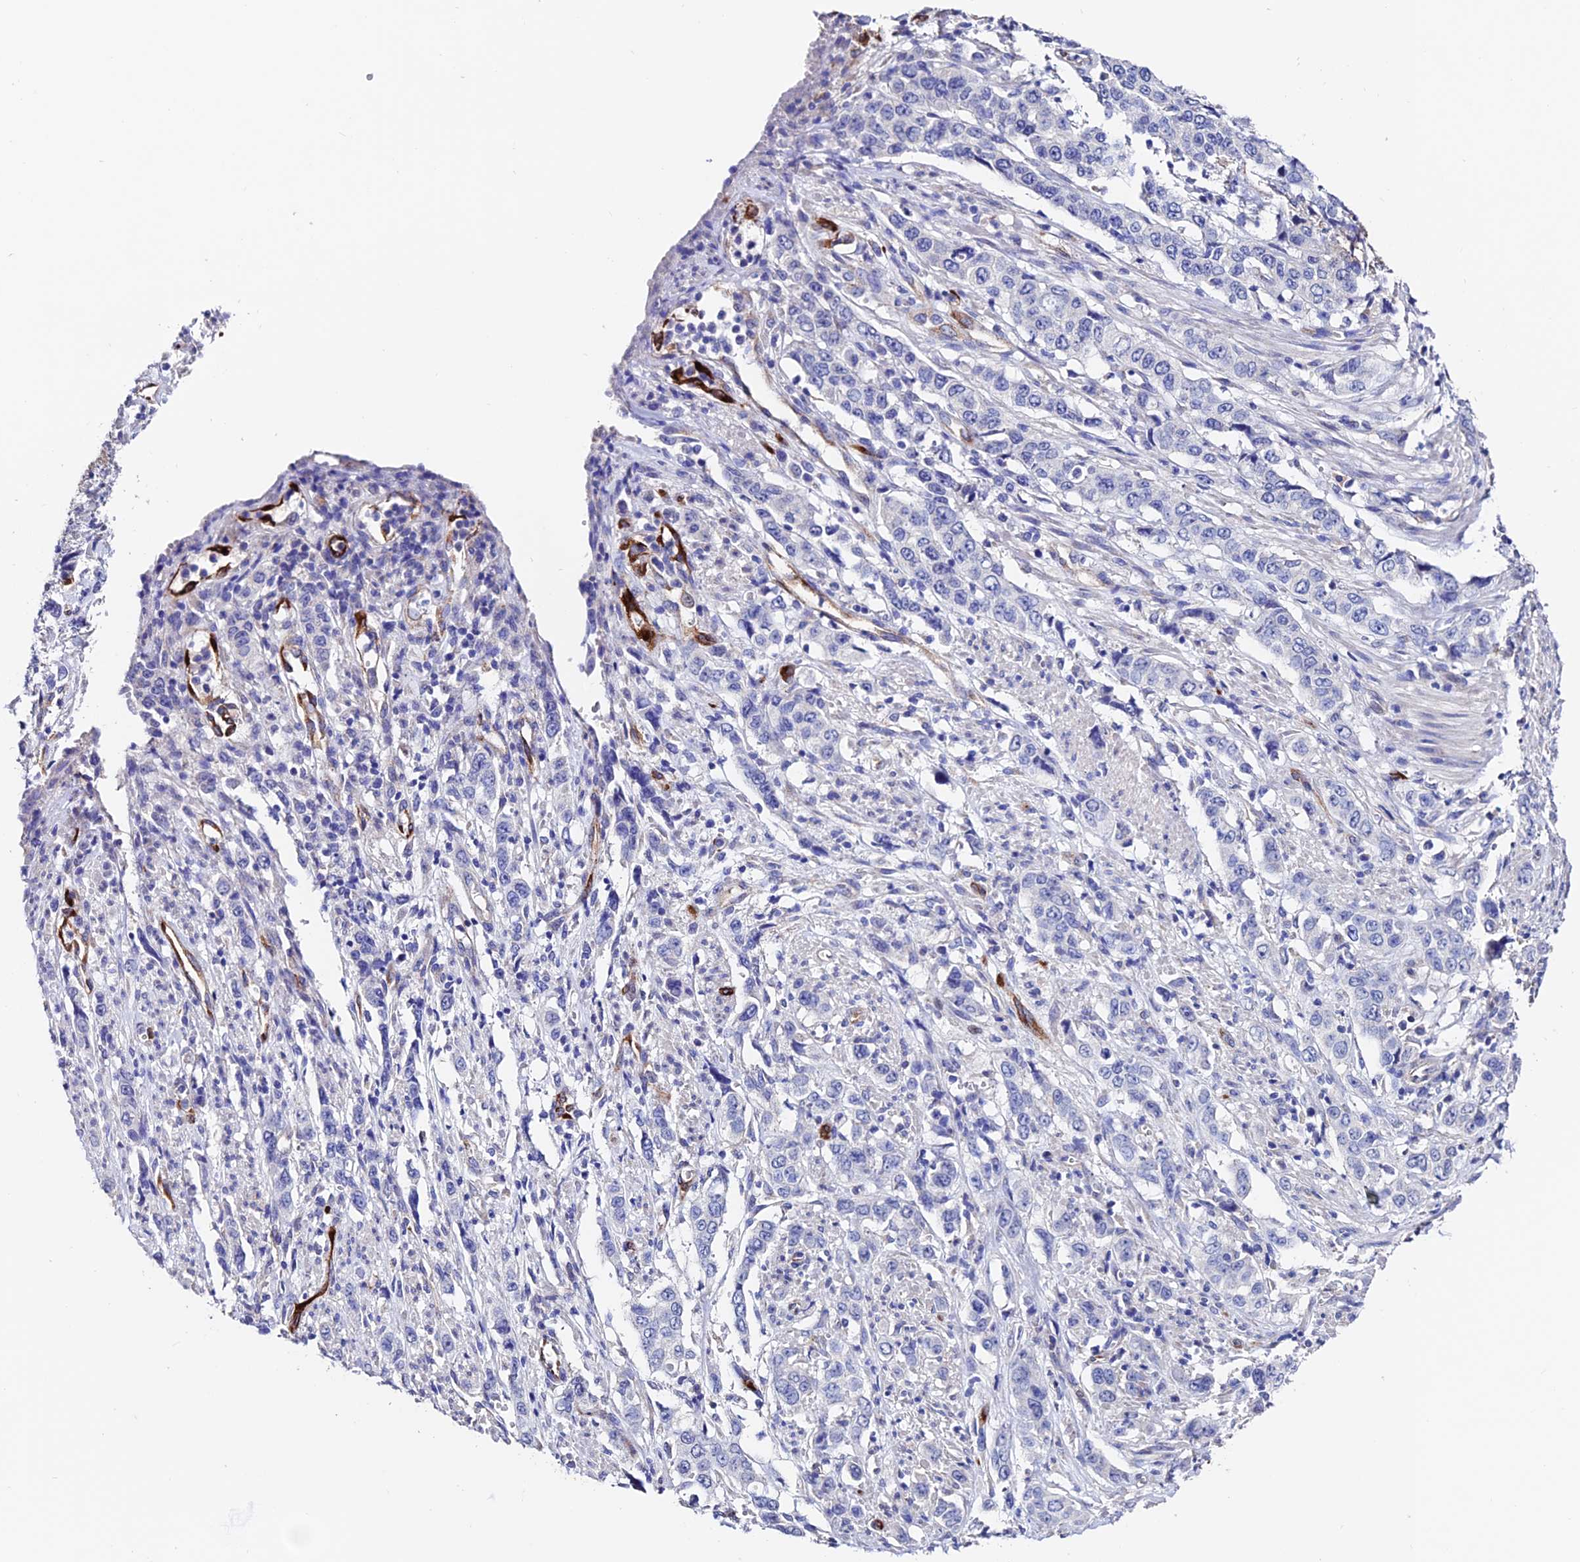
{"staining": {"intensity": "negative", "quantity": "none", "location": "none"}, "tissue": "stomach cancer", "cell_type": "Tumor cells", "image_type": "cancer", "snomed": [{"axis": "morphology", "description": "Adenocarcinoma, NOS"}, {"axis": "topography", "description": "Stomach, upper"}], "caption": "This is a image of immunohistochemistry staining of stomach cancer, which shows no expression in tumor cells.", "gene": "ESM1", "patient": {"sex": "male", "age": 62}}